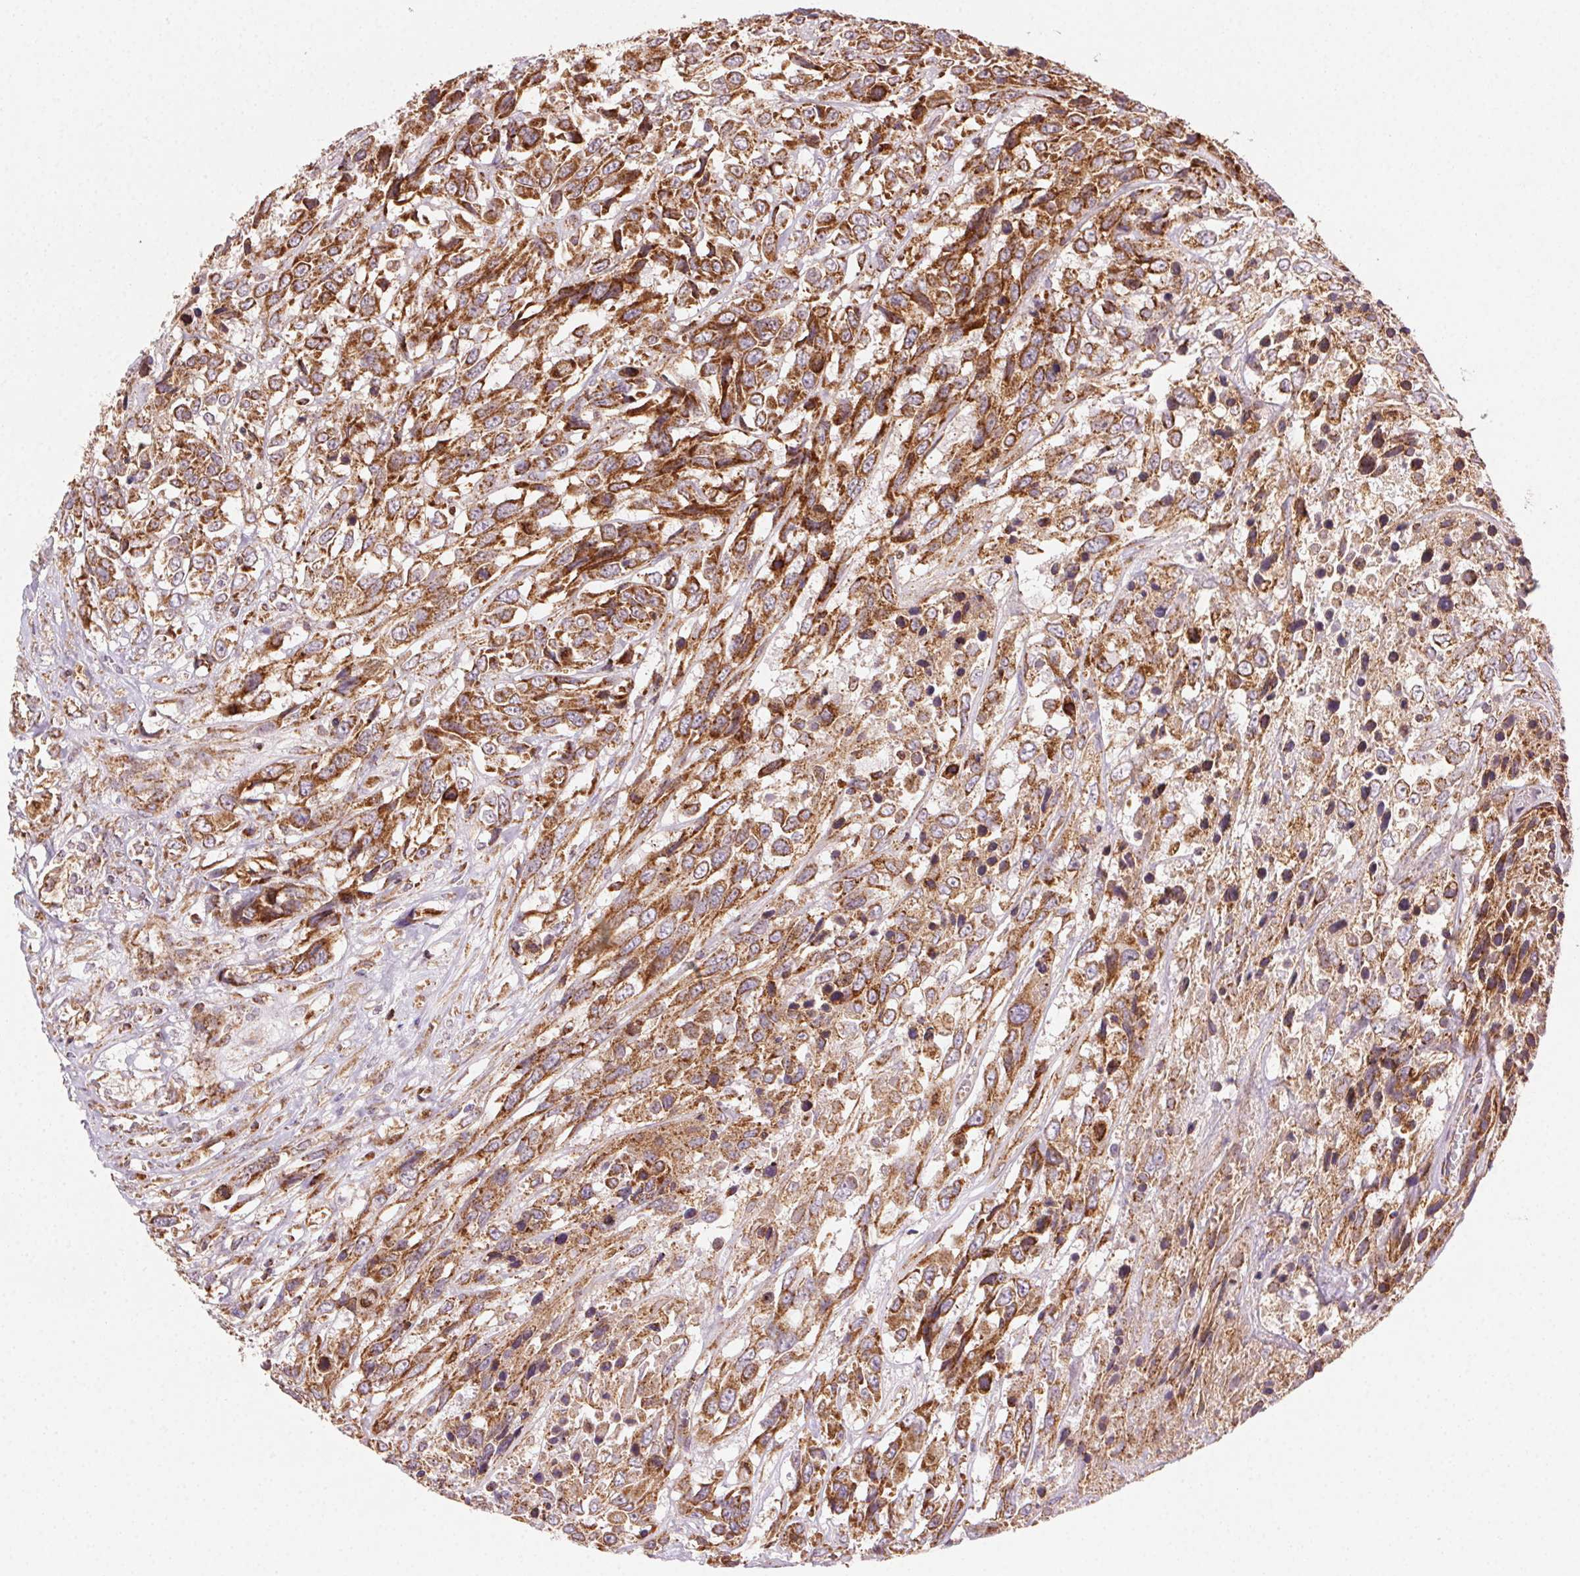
{"staining": {"intensity": "strong", "quantity": ">75%", "location": "cytoplasmic/membranous"}, "tissue": "urothelial cancer", "cell_type": "Tumor cells", "image_type": "cancer", "snomed": [{"axis": "morphology", "description": "Urothelial carcinoma, High grade"}, {"axis": "topography", "description": "Urinary bladder"}], "caption": "High-power microscopy captured an immunohistochemistry micrograph of urothelial carcinoma (high-grade), revealing strong cytoplasmic/membranous positivity in approximately >75% of tumor cells.", "gene": "CLPB", "patient": {"sex": "female", "age": 70}}